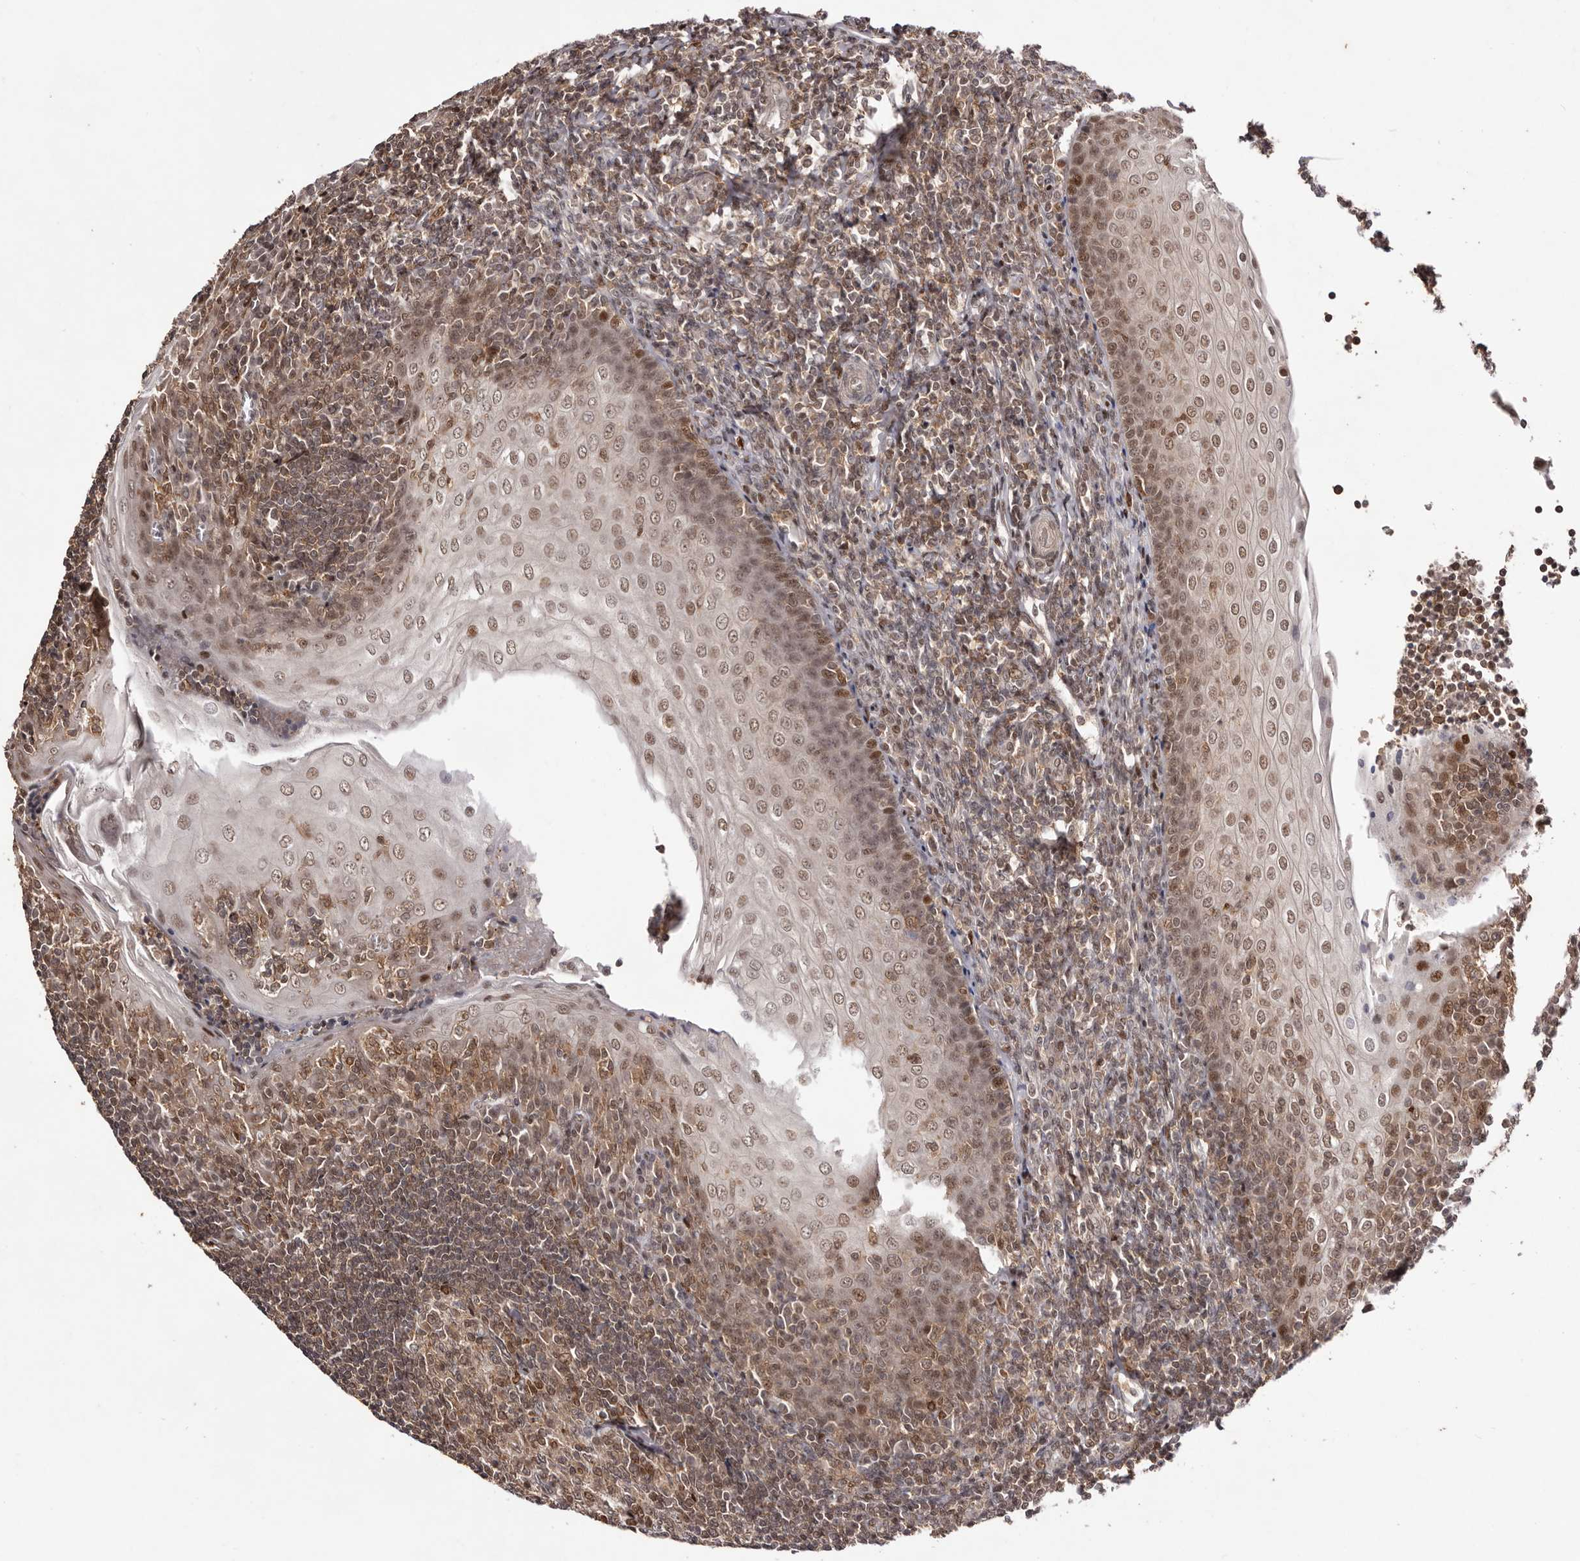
{"staining": {"intensity": "moderate", "quantity": "25%-75%", "location": "cytoplasmic/membranous,nuclear"}, "tissue": "tonsil", "cell_type": "Germinal center cells", "image_type": "normal", "snomed": [{"axis": "morphology", "description": "Normal tissue, NOS"}, {"axis": "topography", "description": "Tonsil"}], "caption": "A histopathology image of tonsil stained for a protein reveals moderate cytoplasmic/membranous,nuclear brown staining in germinal center cells. (Brightfield microscopy of DAB IHC at high magnification).", "gene": "FBXO5", "patient": {"sex": "male", "age": 27}}